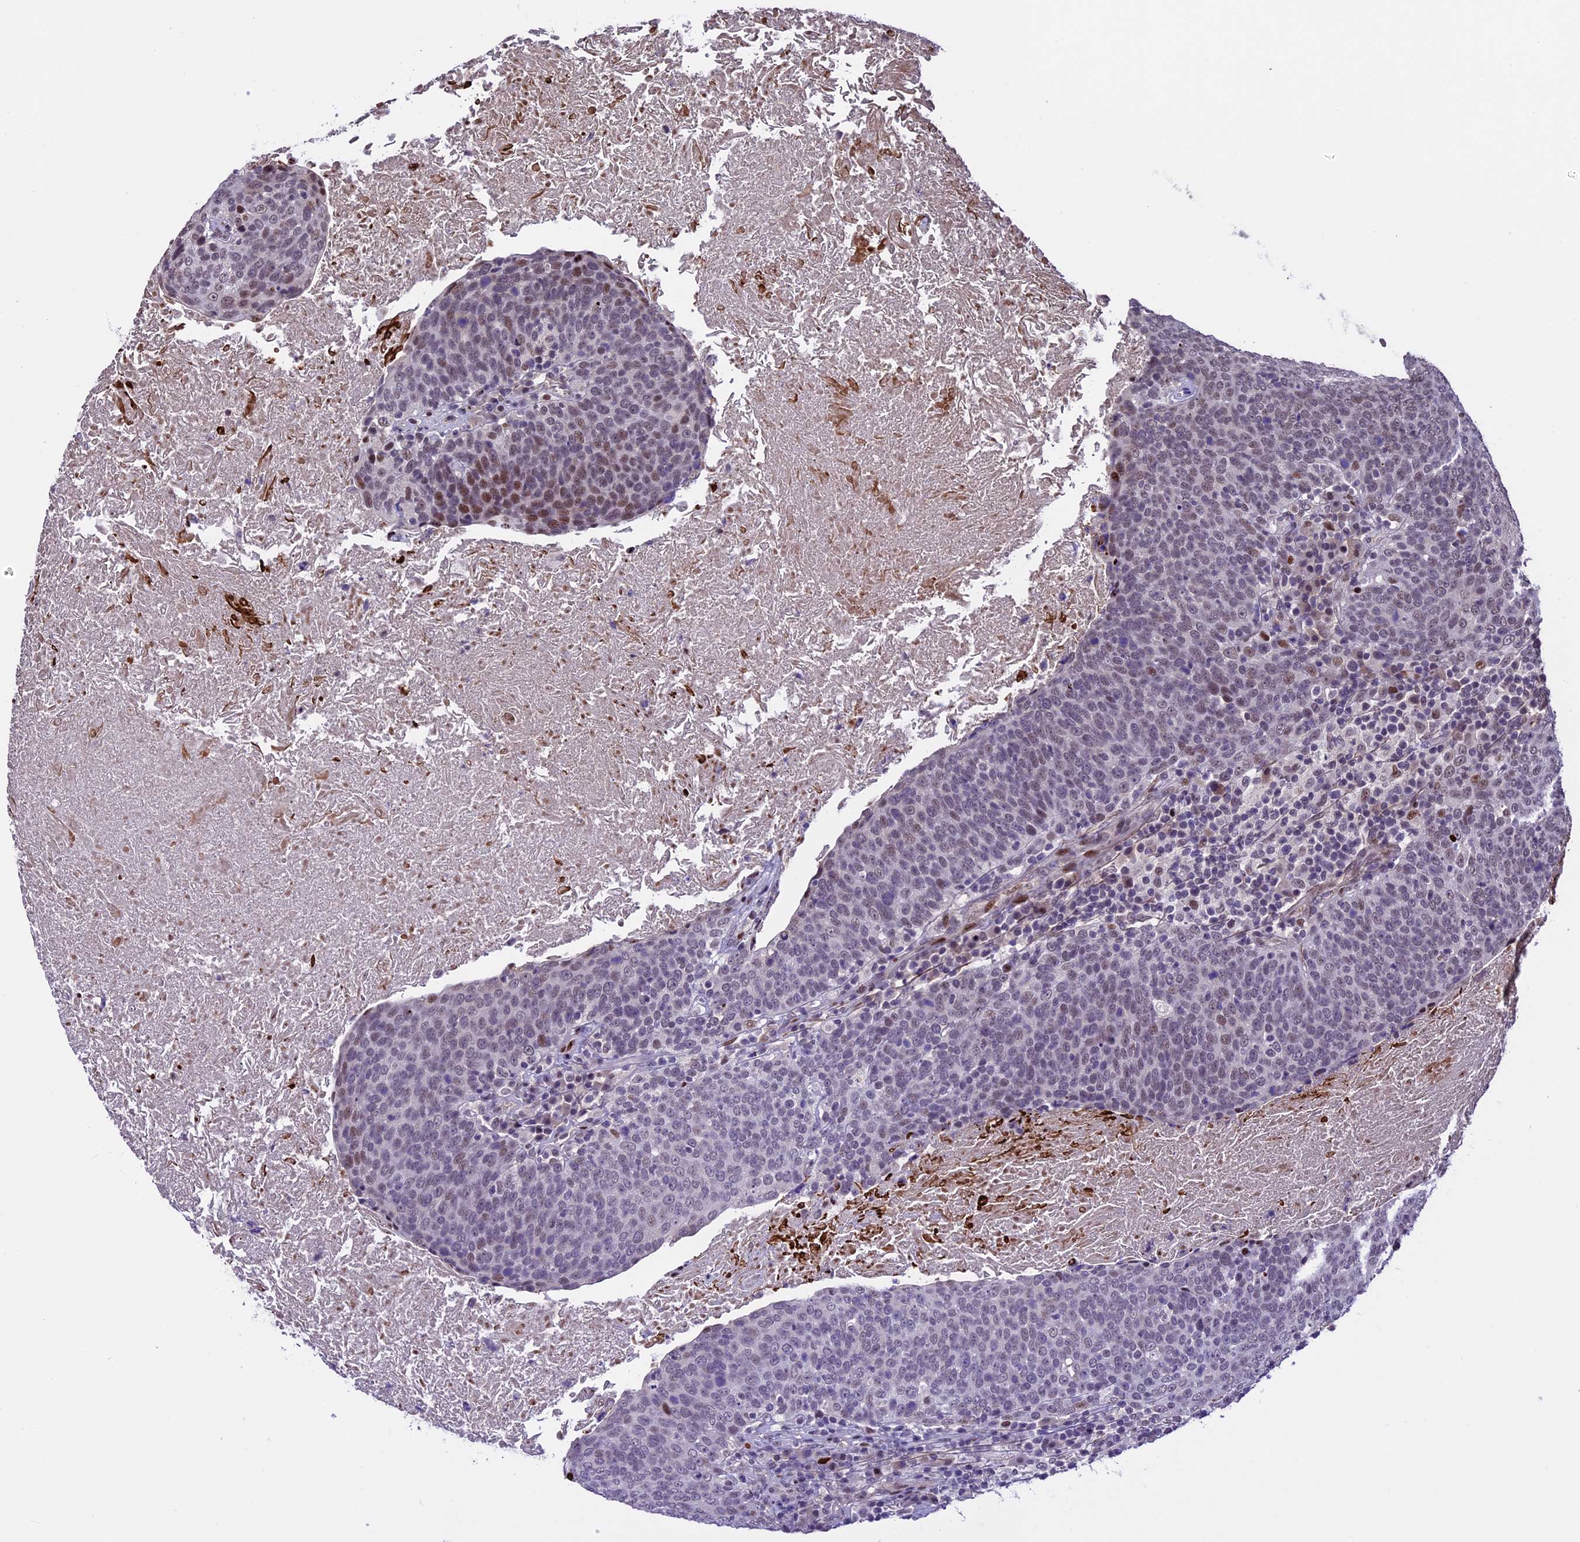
{"staining": {"intensity": "moderate", "quantity": "<25%", "location": "nuclear"}, "tissue": "head and neck cancer", "cell_type": "Tumor cells", "image_type": "cancer", "snomed": [{"axis": "morphology", "description": "Squamous cell carcinoma, NOS"}, {"axis": "morphology", "description": "Squamous cell carcinoma, metastatic, NOS"}, {"axis": "topography", "description": "Lymph node"}, {"axis": "topography", "description": "Head-Neck"}], "caption": "IHC (DAB (3,3'-diaminobenzidine)) staining of squamous cell carcinoma (head and neck) reveals moderate nuclear protein positivity in about <25% of tumor cells.", "gene": "TCP11L2", "patient": {"sex": "male", "age": 62}}